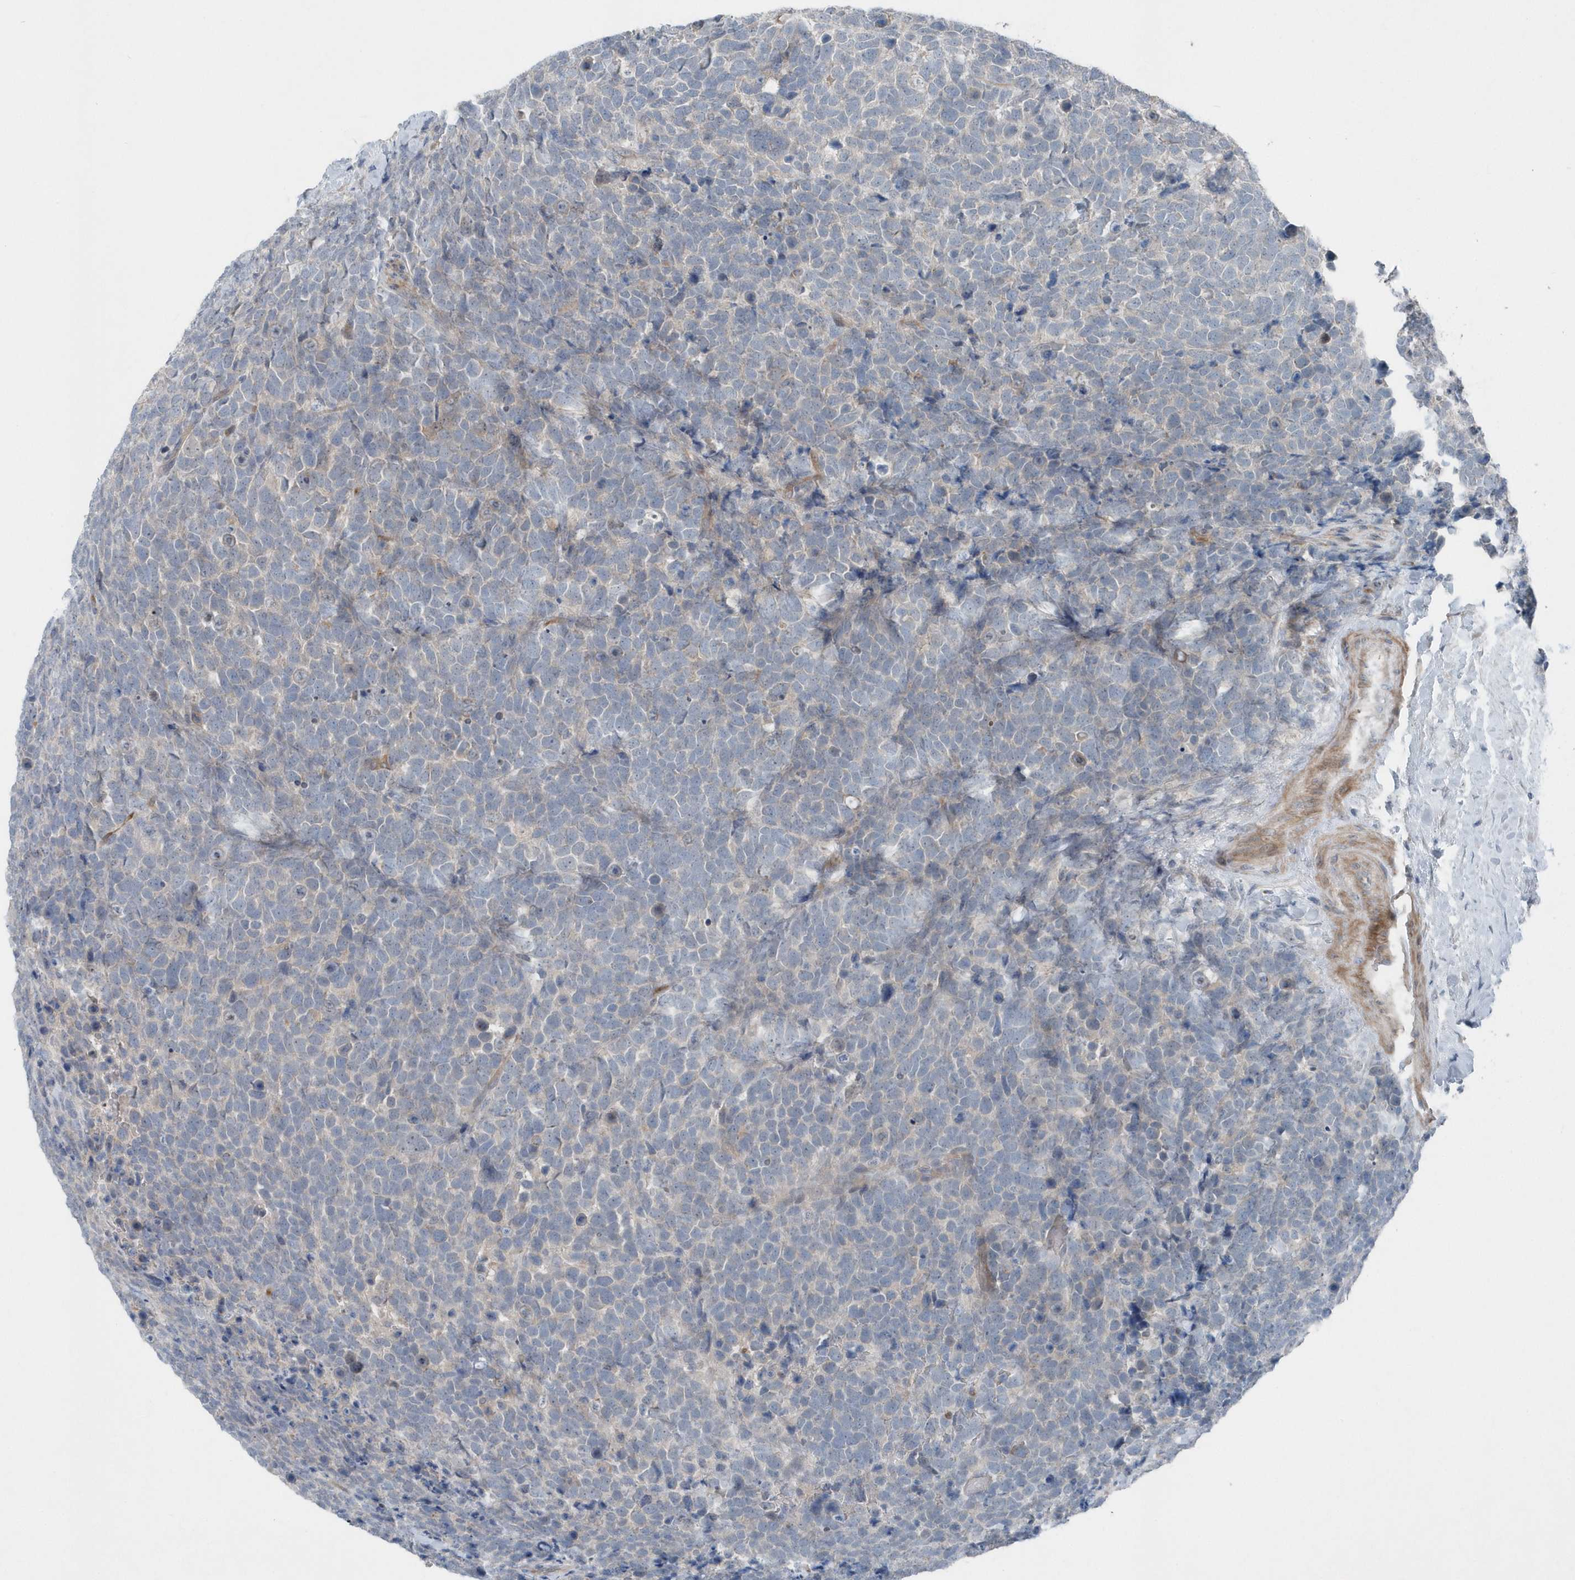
{"staining": {"intensity": "negative", "quantity": "none", "location": "none"}, "tissue": "urothelial cancer", "cell_type": "Tumor cells", "image_type": "cancer", "snomed": [{"axis": "morphology", "description": "Urothelial carcinoma, High grade"}, {"axis": "topography", "description": "Urinary bladder"}], "caption": "This is an IHC micrograph of urothelial cancer. There is no expression in tumor cells.", "gene": "MCC", "patient": {"sex": "female", "age": 82}}